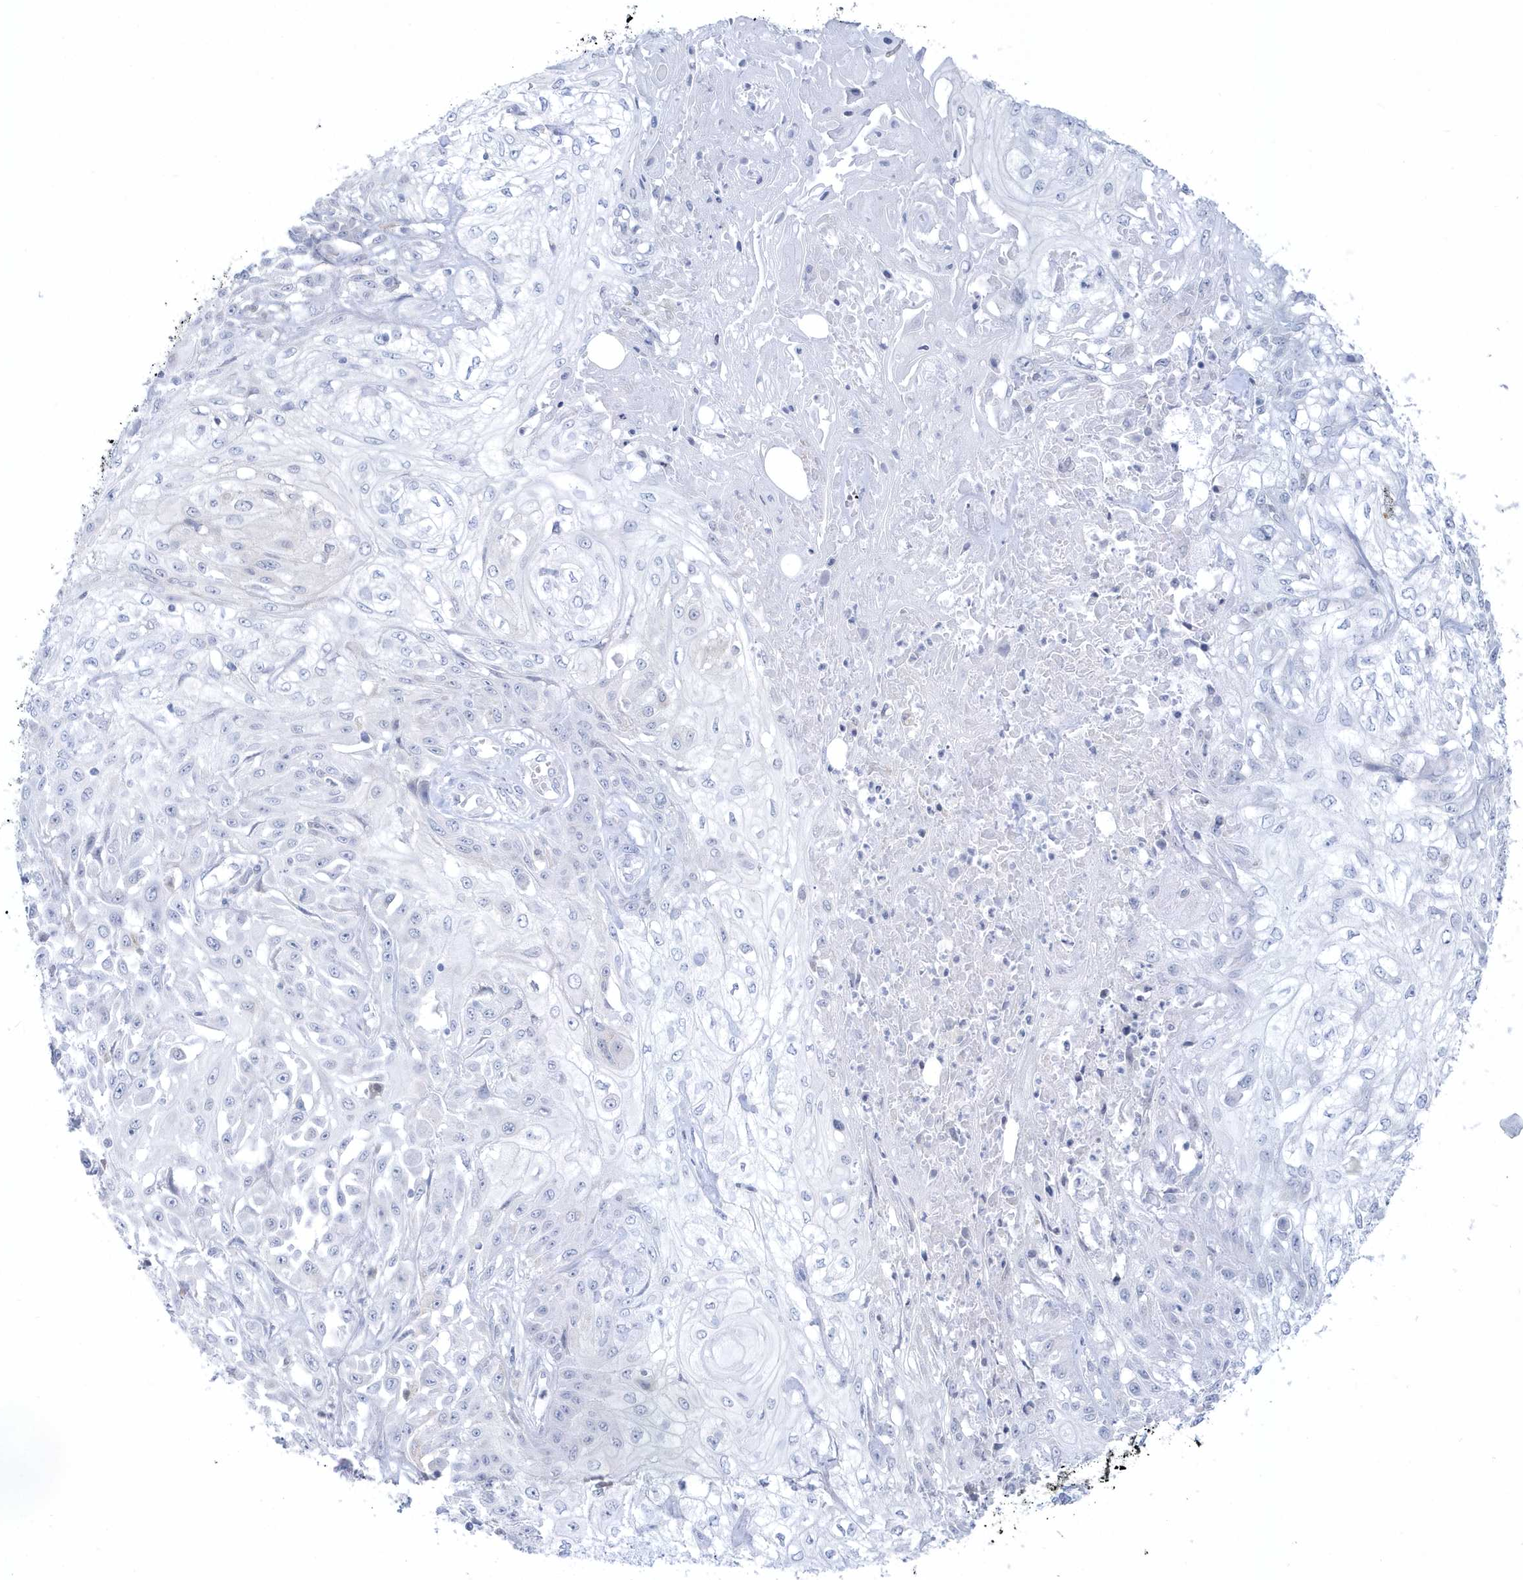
{"staining": {"intensity": "negative", "quantity": "none", "location": "none"}, "tissue": "skin cancer", "cell_type": "Tumor cells", "image_type": "cancer", "snomed": [{"axis": "morphology", "description": "Squamous cell carcinoma, NOS"}, {"axis": "morphology", "description": "Squamous cell carcinoma, metastatic, NOS"}, {"axis": "topography", "description": "Skin"}, {"axis": "topography", "description": "Lymph node"}], "caption": "Immunohistochemistry photomicrograph of squamous cell carcinoma (skin) stained for a protein (brown), which reveals no staining in tumor cells.", "gene": "PCBD1", "patient": {"sex": "male", "age": 75}}